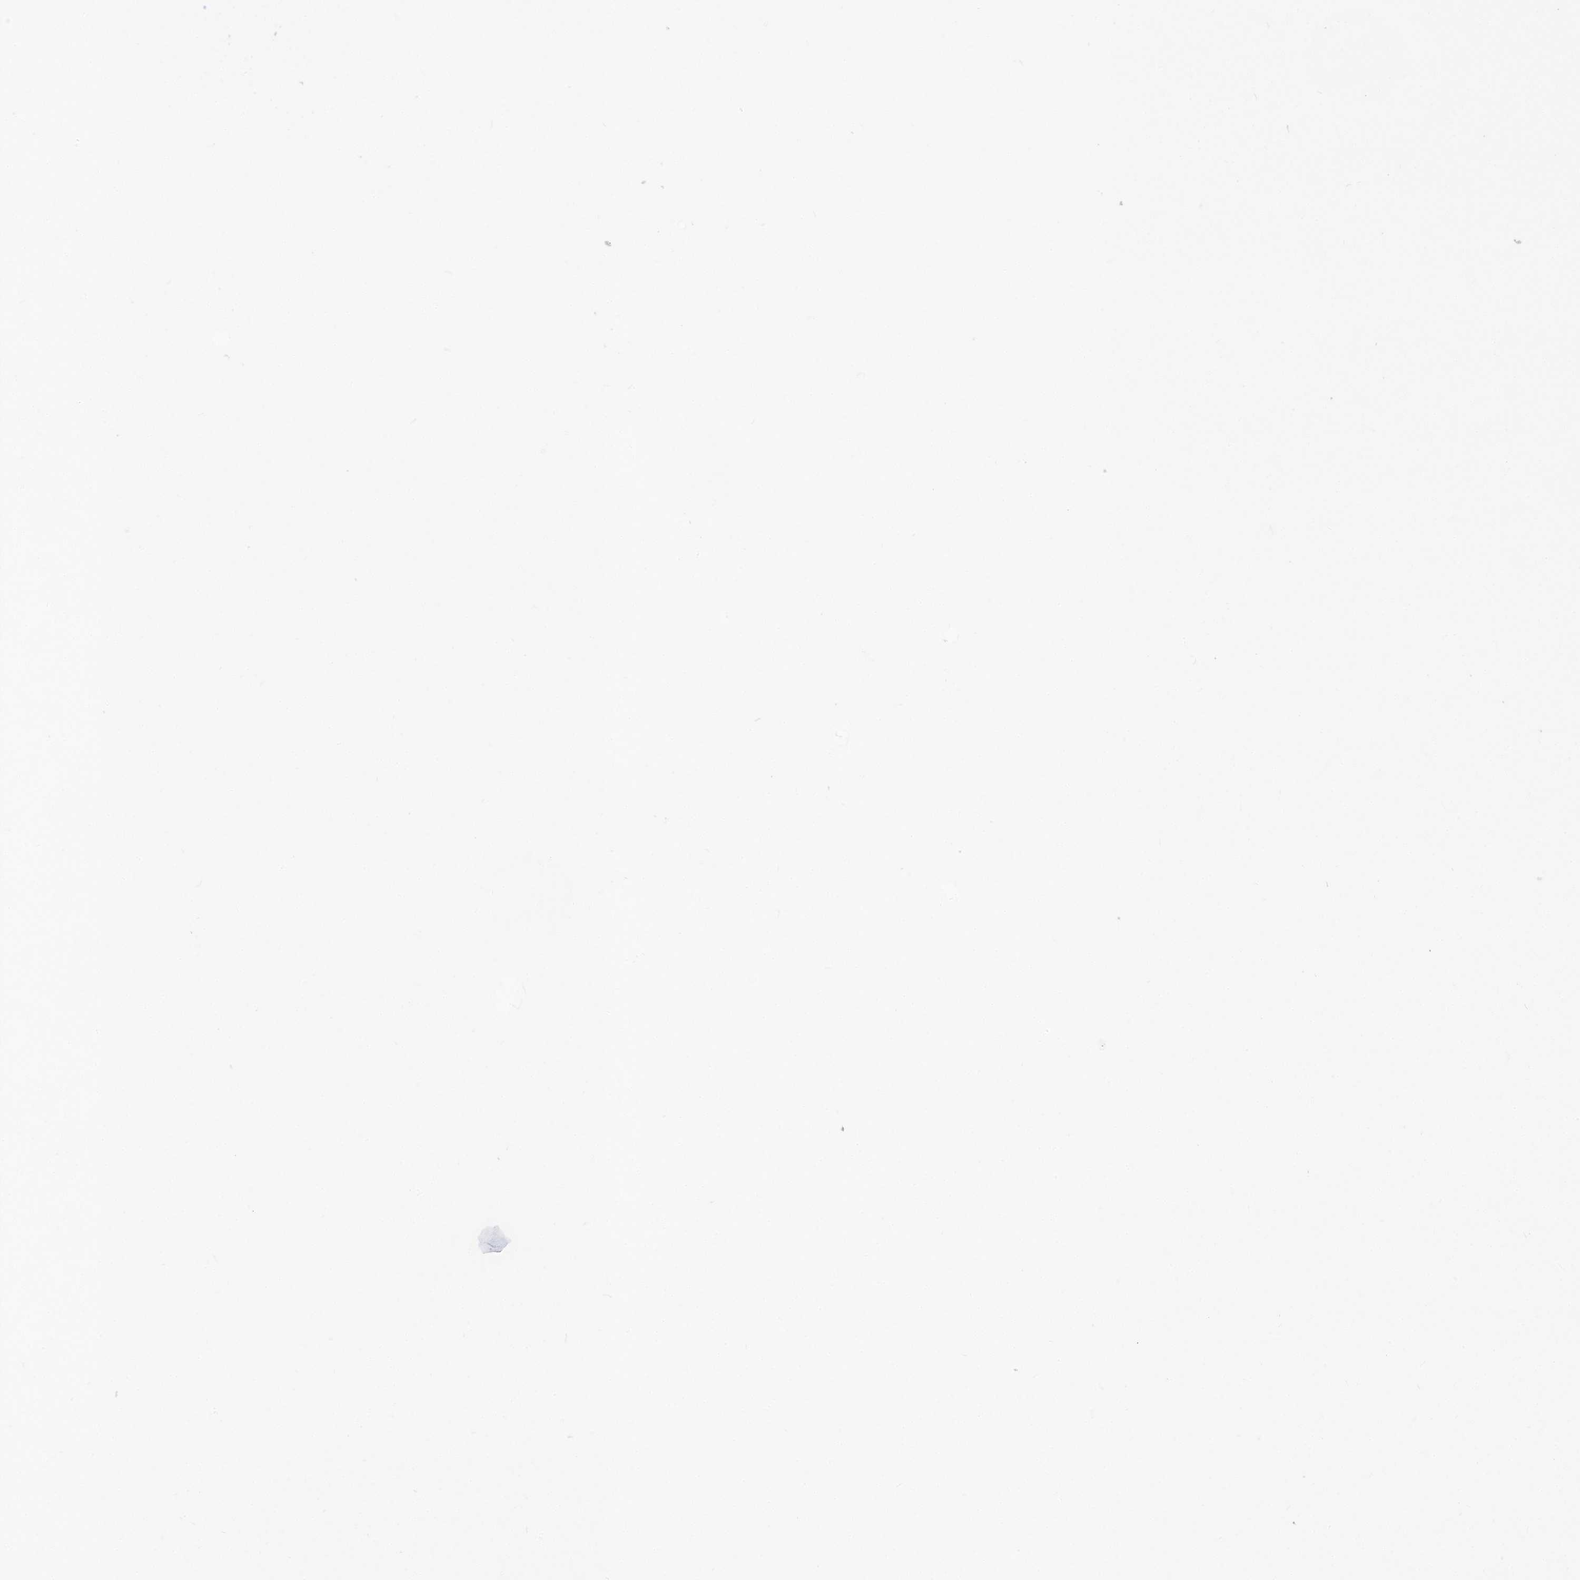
{"staining": {"intensity": "moderate", "quantity": ">75%", "location": "cytoplasmic/membranous"}, "tissue": "parathyroid gland", "cell_type": "Glandular cells", "image_type": "normal", "snomed": [{"axis": "morphology", "description": "Normal tissue, NOS"}, {"axis": "topography", "description": "Parathyroid gland"}], "caption": "Protein staining demonstrates moderate cytoplasmic/membranous positivity in about >75% of glandular cells in normal parathyroid gland. (DAB = brown stain, brightfield microscopy at high magnification).", "gene": "SPATA5", "patient": {"sex": "female", "age": 71}}